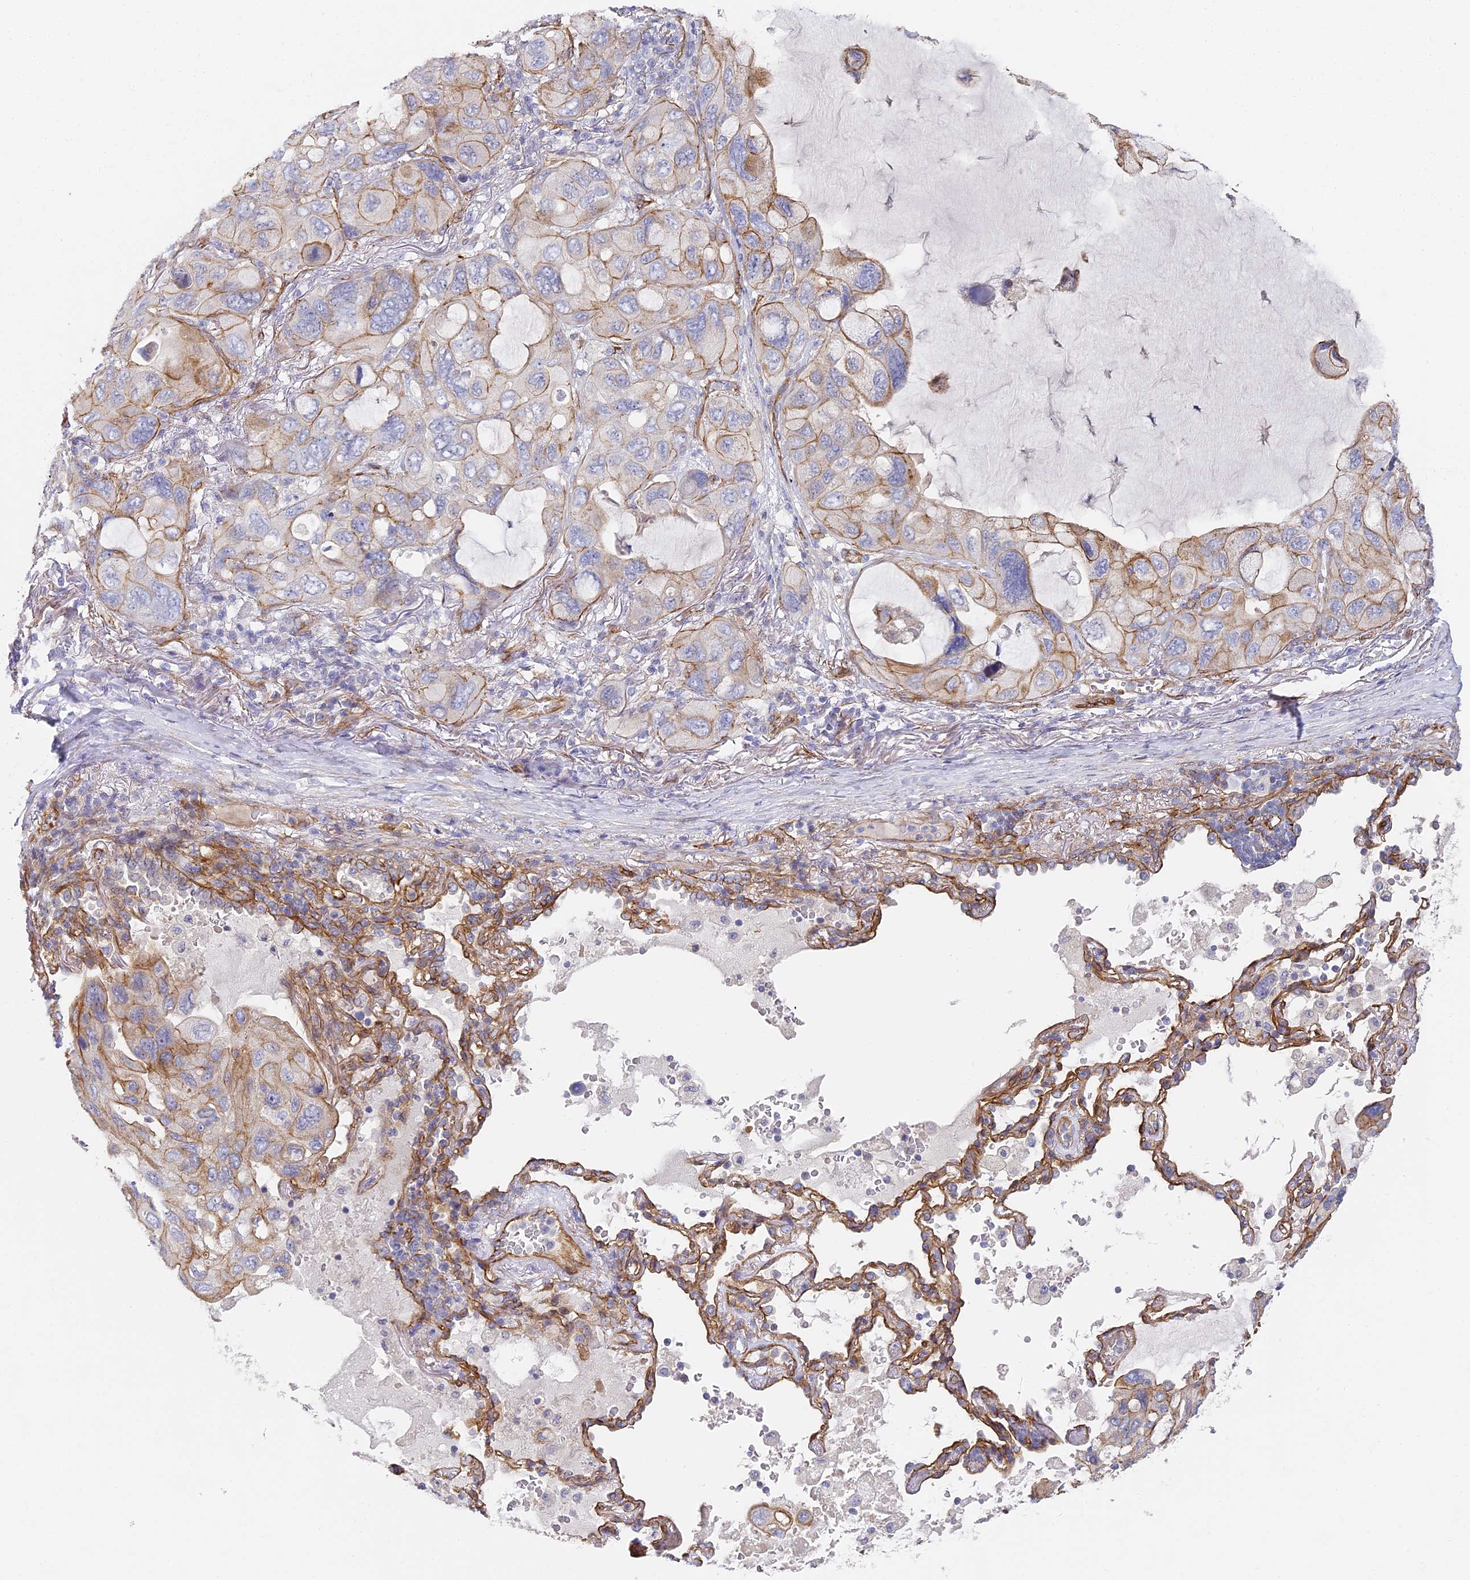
{"staining": {"intensity": "weak", "quantity": "25%-75%", "location": "cytoplasmic/membranous"}, "tissue": "lung cancer", "cell_type": "Tumor cells", "image_type": "cancer", "snomed": [{"axis": "morphology", "description": "Squamous cell carcinoma, NOS"}, {"axis": "topography", "description": "Lung"}], "caption": "Weak cytoplasmic/membranous protein staining is seen in approximately 25%-75% of tumor cells in lung squamous cell carcinoma.", "gene": "CCDC30", "patient": {"sex": "female", "age": 73}}